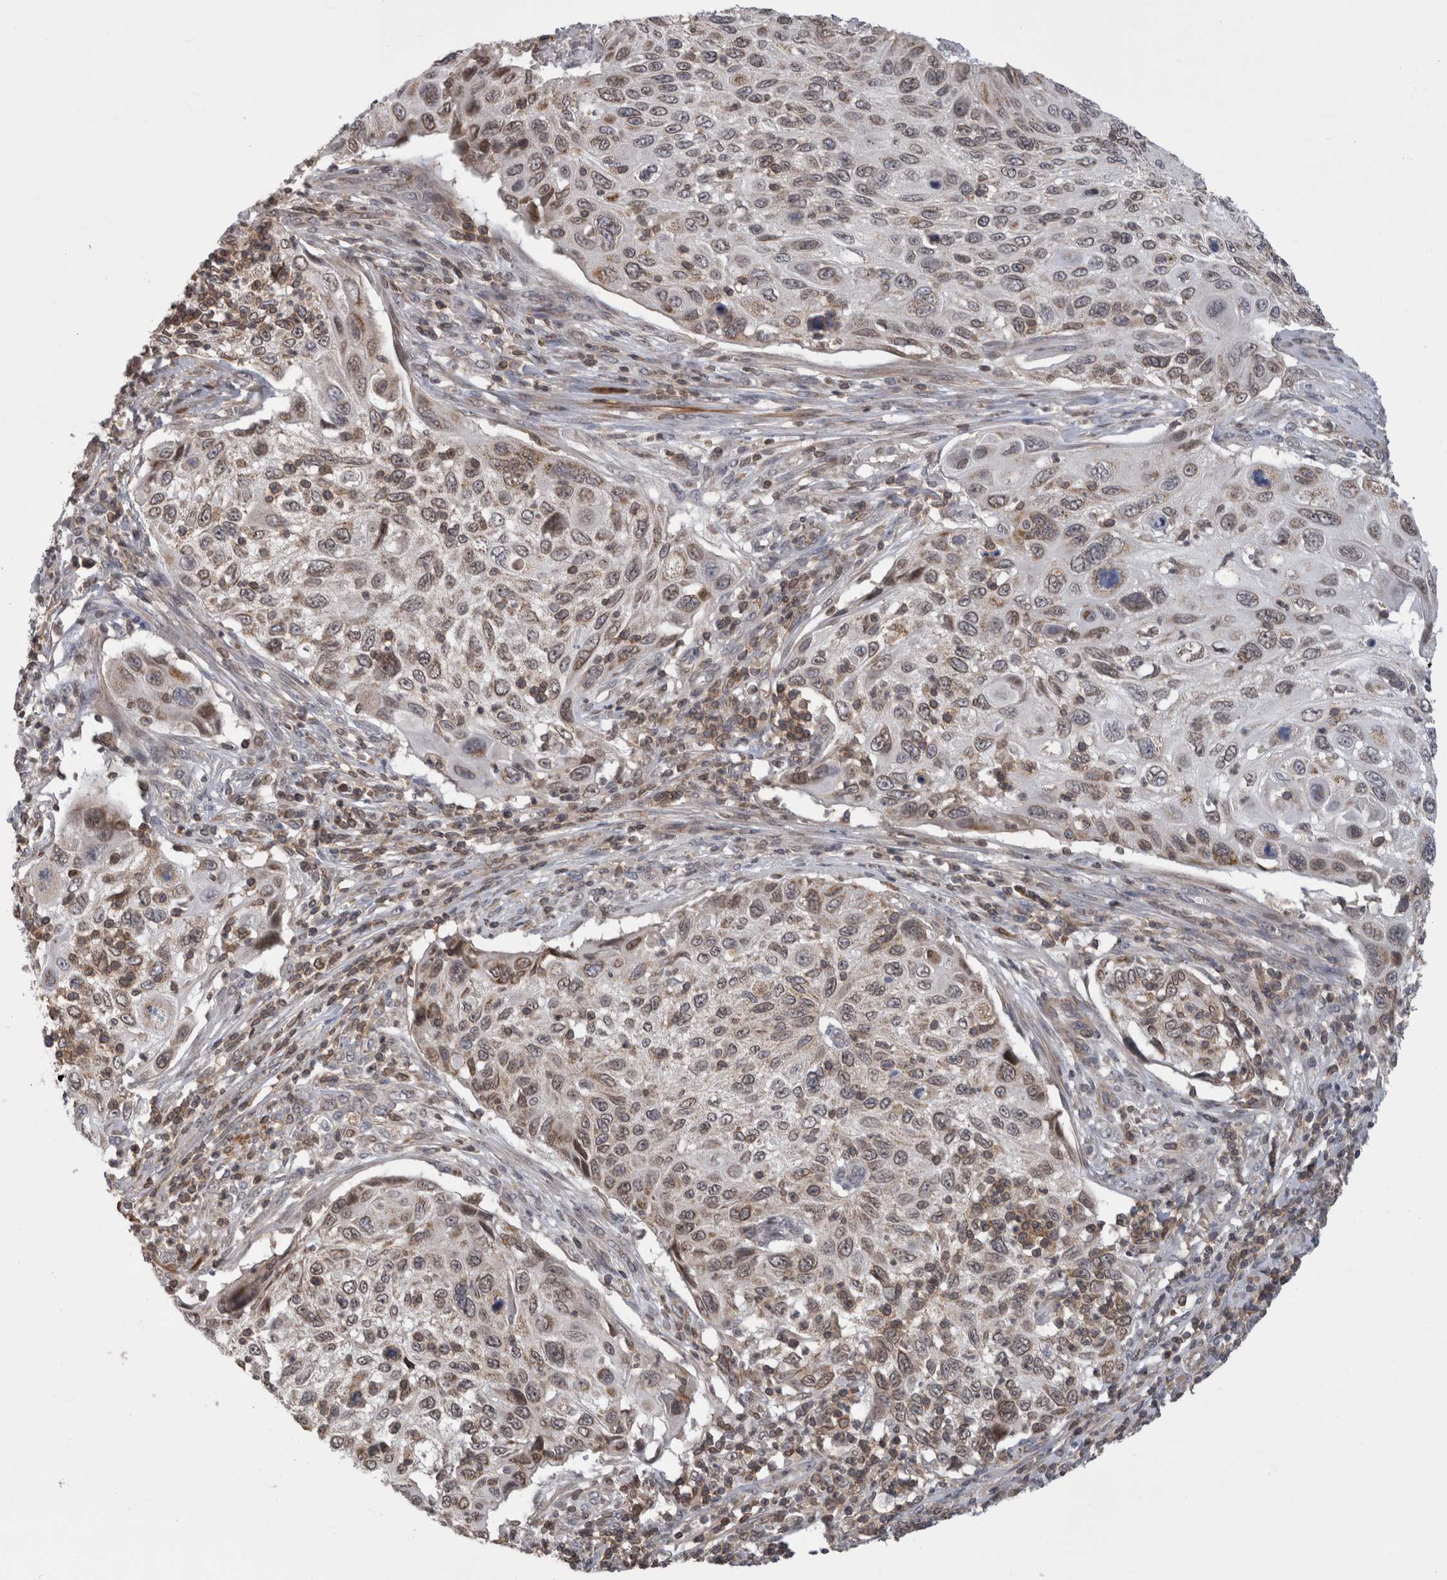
{"staining": {"intensity": "weak", "quantity": ">75%", "location": "cytoplasmic/membranous"}, "tissue": "cervical cancer", "cell_type": "Tumor cells", "image_type": "cancer", "snomed": [{"axis": "morphology", "description": "Squamous cell carcinoma, NOS"}, {"axis": "topography", "description": "Cervix"}], "caption": "Immunohistochemical staining of human cervical cancer reveals low levels of weak cytoplasmic/membranous protein positivity in approximately >75% of tumor cells.", "gene": "DARS2", "patient": {"sex": "female", "age": 70}}